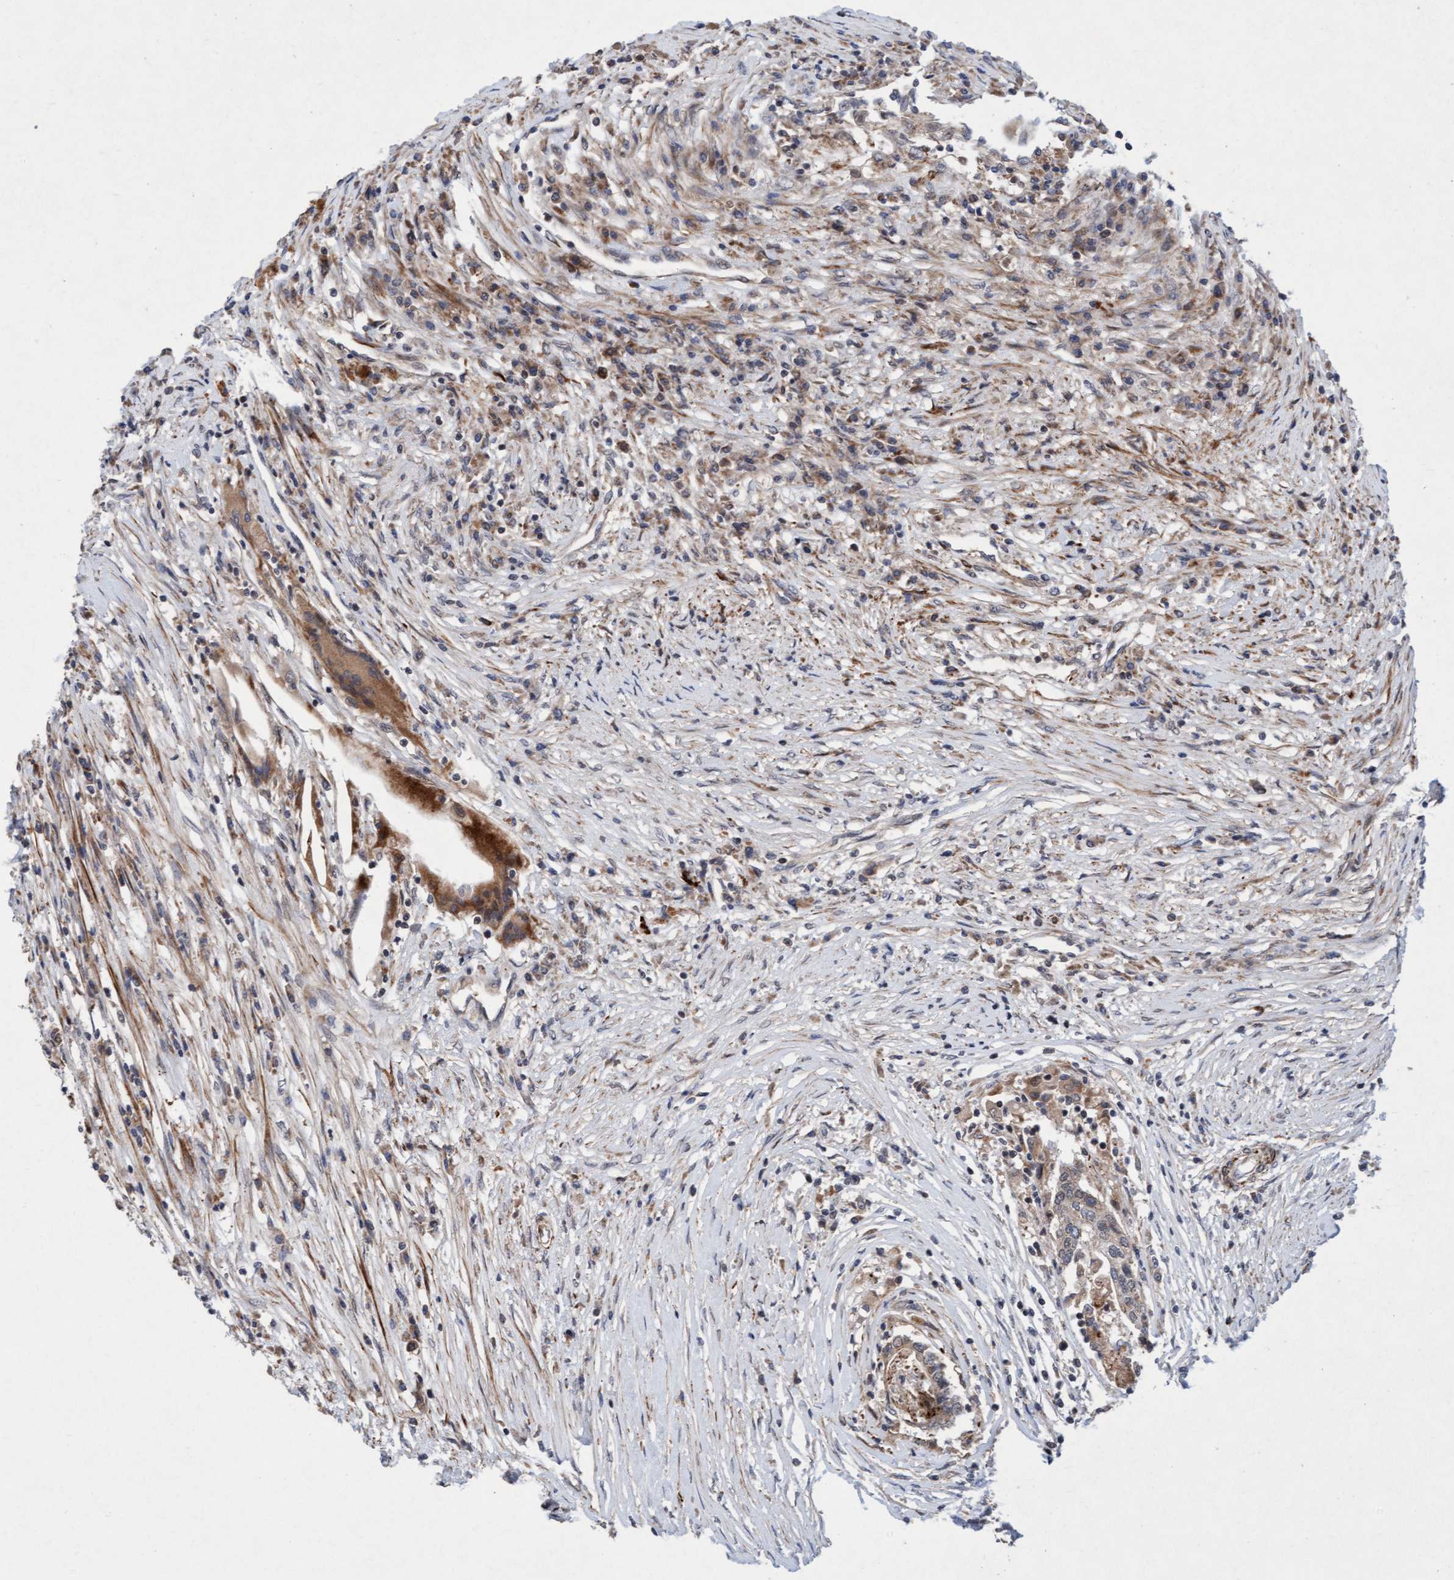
{"staining": {"intensity": "moderate", "quantity": "<25%", "location": "cytoplasmic/membranous"}, "tissue": "colorectal cancer", "cell_type": "Tumor cells", "image_type": "cancer", "snomed": [{"axis": "morphology", "description": "Adenocarcinoma, NOS"}, {"axis": "topography", "description": "Rectum"}], "caption": "This micrograph shows colorectal cancer (adenocarcinoma) stained with IHC to label a protein in brown. The cytoplasmic/membranous of tumor cells show moderate positivity for the protein. Nuclei are counter-stained blue.", "gene": "TMEM70", "patient": {"sex": "male", "age": 63}}